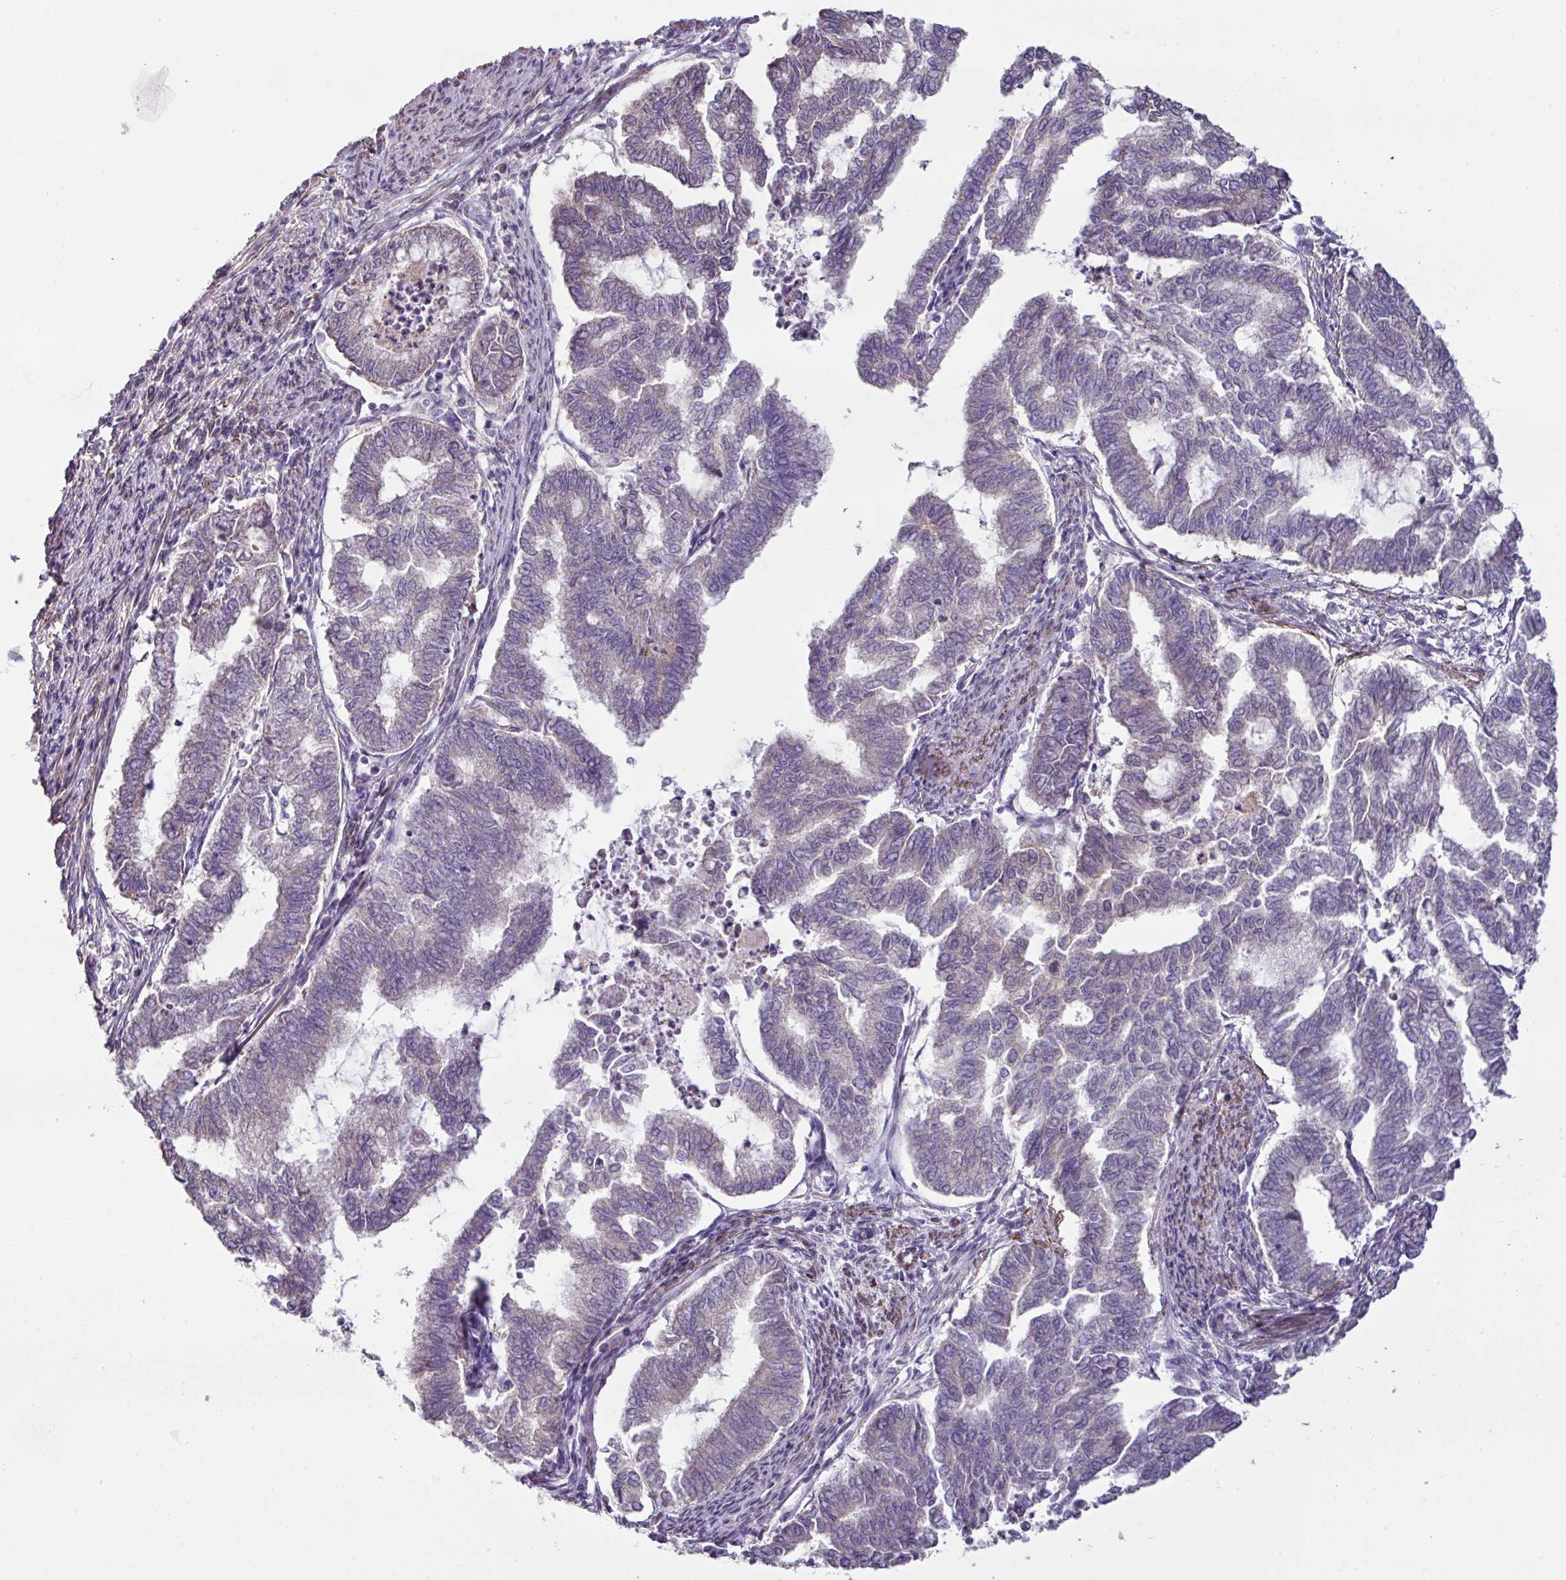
{"staining": {"intensity": "negative", "quantity": "none", "location": "none"}, "tissue": "endometrial cancer", "cell_type": "Tumor cells", "image_type": "cancer", "snomed": [{"axis": "morphology", "description": "Adenocarcinoma, NOS"}, {"axis": "topography", "description": "Endometrium"}], "caption": "Image shows no protein staining in tumor cells of endometrial cancer (adenocarcinoma) tissue.", "gene": "MRRF", "patient": {"sex": "female", "age": 79}}